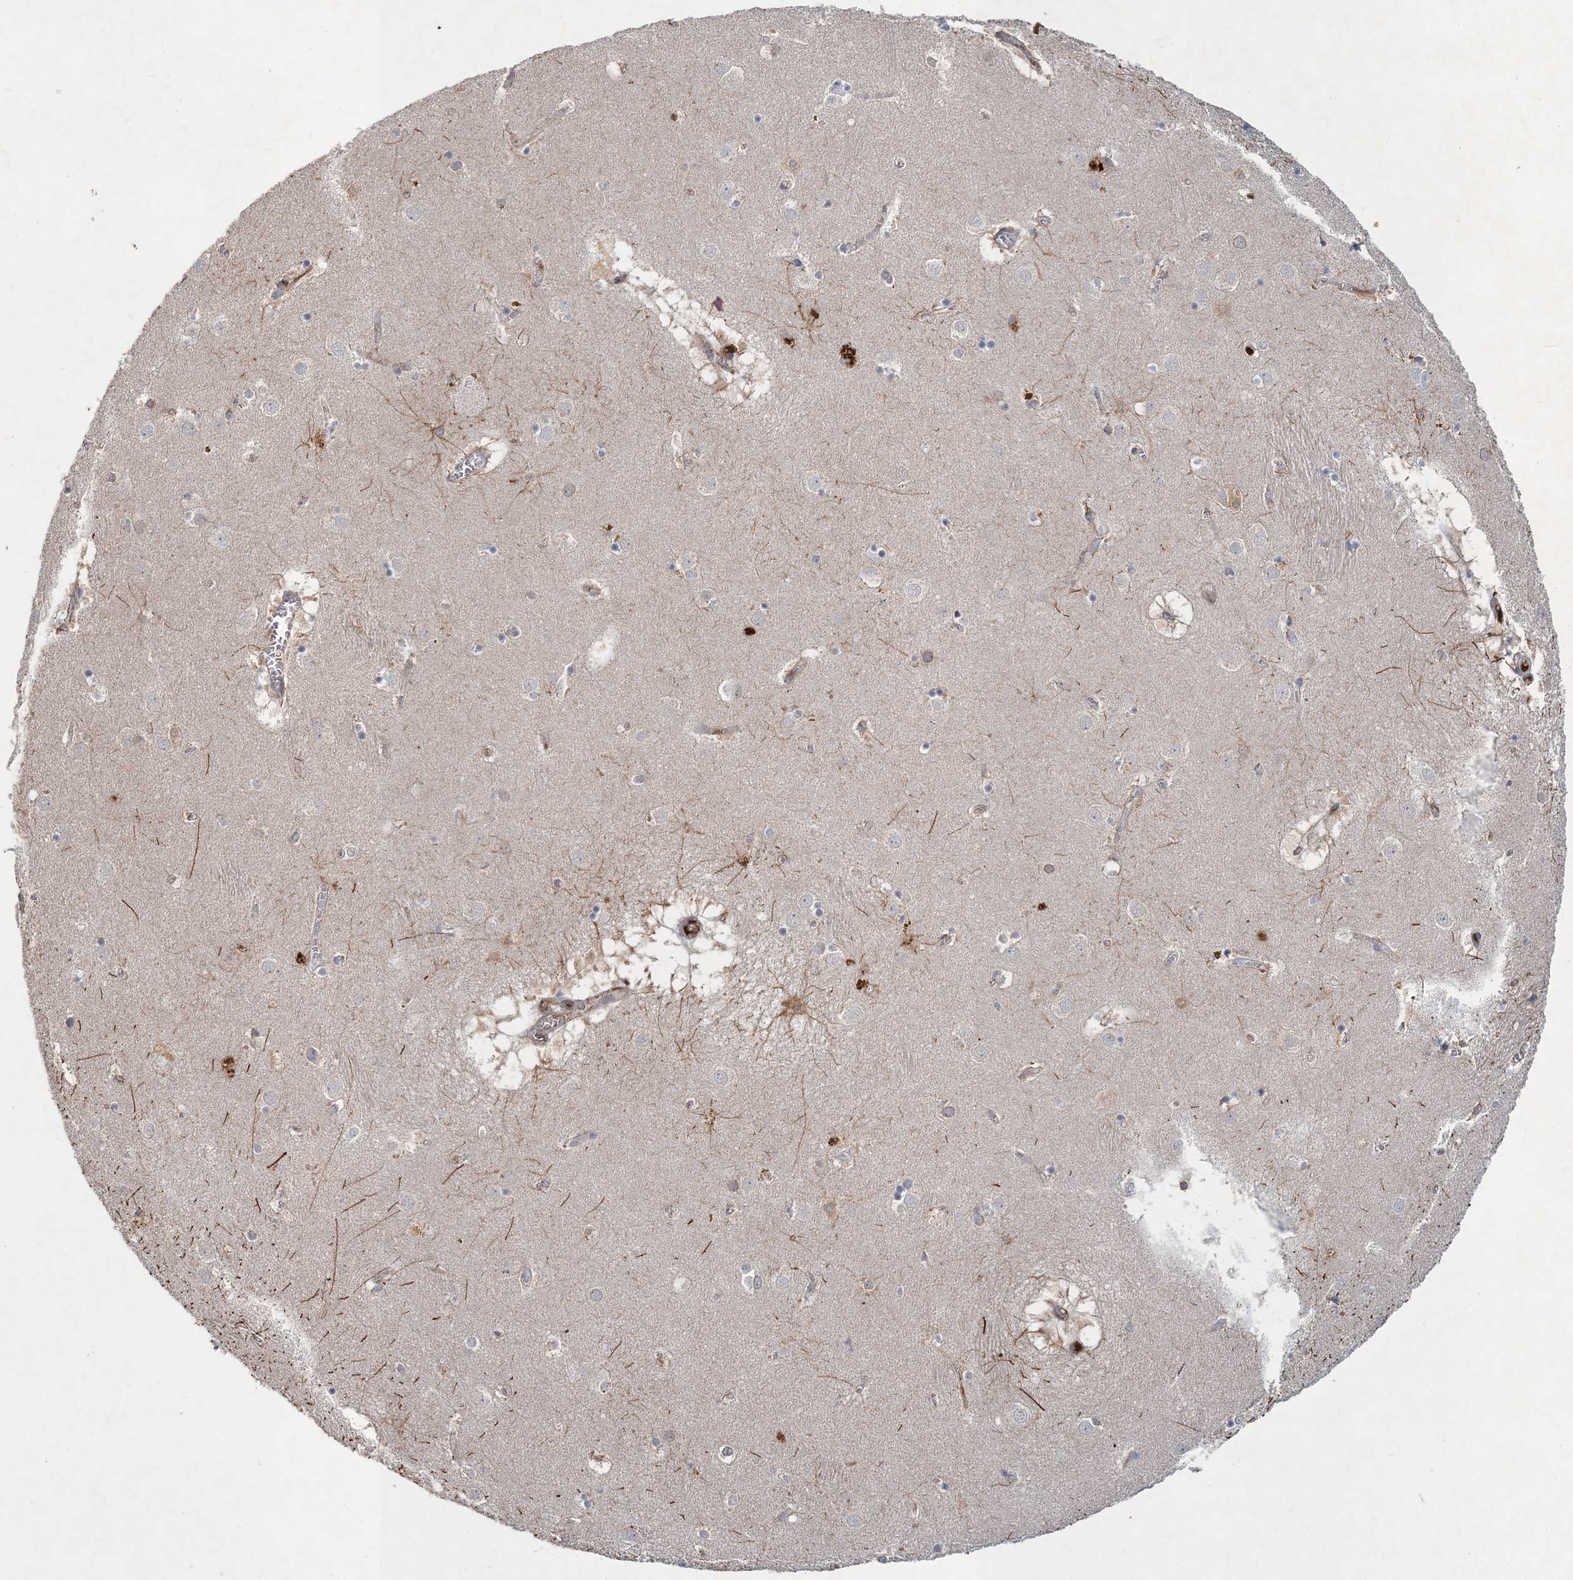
{"staining": {"intensity": "moderate", "quantity": "<25%", "location": "cytoplasmic/membranous"}, "tissue": "caudate", "cell_type": "Glial cells", "image_type": "normal", "snomed": [{"axis": "morphology", "description": "Normal tissue, NOS"}, {"axis": "topography", "description": "Lateral ventricle wall"}], "caption": "DAB immunohistochemical staining of benign caudate reveals moderate cytoplasmic/membranous protein positivity in approximately <25% of glial cells.", "gene": "RNF25", "patient": {"sex": "male", "age": 70}}